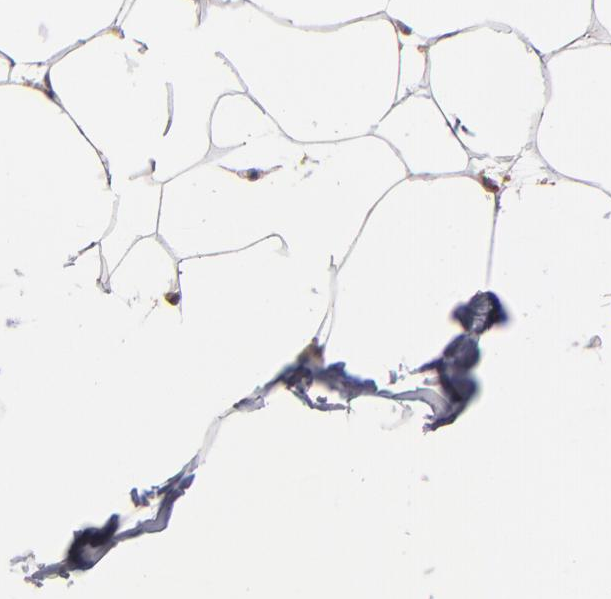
{"staining": {"intensity": "weak", "quantity": "<25%", "location": "cytoplasmic/membranous"}, "tissue": "adipose tissue", "cell_type": "Adipocytes", "image_type": "normal", "snomed": [{"axis": "morphology", "description": "Normal tissue, NOS"}, {"axis": "morphology", "description": "Duct carcinoma"}, {"axis": "topography", "description": "Breast"}, {"axis": "topography", "description": "Adipose tissue"}], "caption": "An immunohistochemistry (IHC) histopathology image of unremarkable adipose tissue is shown. There is no staining in adipocytes of adipose tissue. (Brightfield microscopy of DAB (3,3'-diaminobenzidine) IHC at high magnification).", "gene": "PSMD10", "patient": {"sex": "female", "age": 37}}